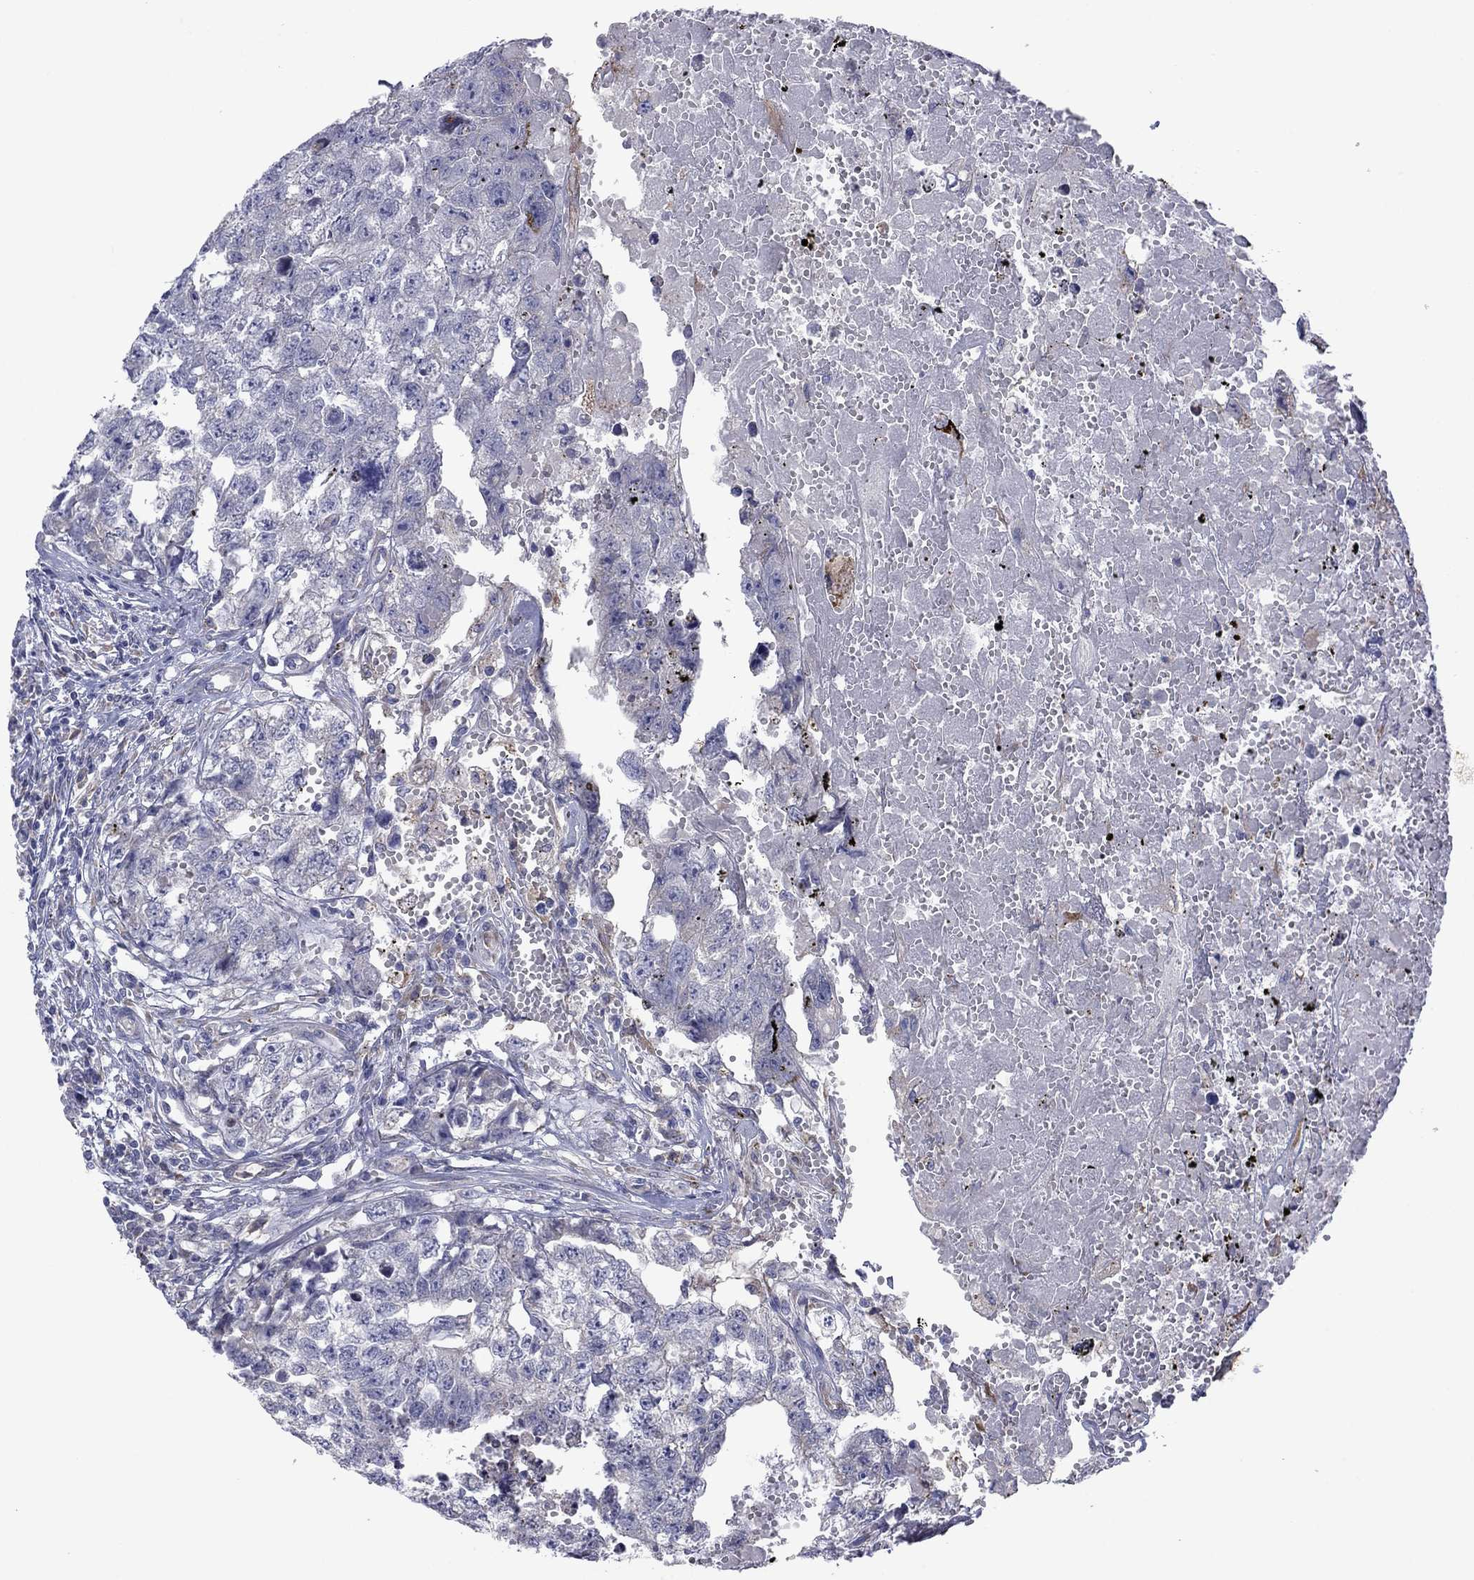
{"staining": {"intensity": "negative", "quantity": "none", "location": "none"}, "tissue": "testis cancer", "cell_type": "Tumor cells", "image_type": "cancer", "snomed": [{"axis": "morphology", "description": "Seminoma, NOS"}, {"axis": "morphology", "description": "Carcinoma, Embryonal, NOS"}, {"axis": "topography", "description": "Testis"}], "caption": "Immunohistochemistry (IHC) photomicrograph of neoplastic tissue: human testis embryonal carcinoma stained with DAB demonstrates no significant protein staining in tumor cells.", "gene": "TMPRSS11A", "patient": {"sex": "male", "age": 22}}